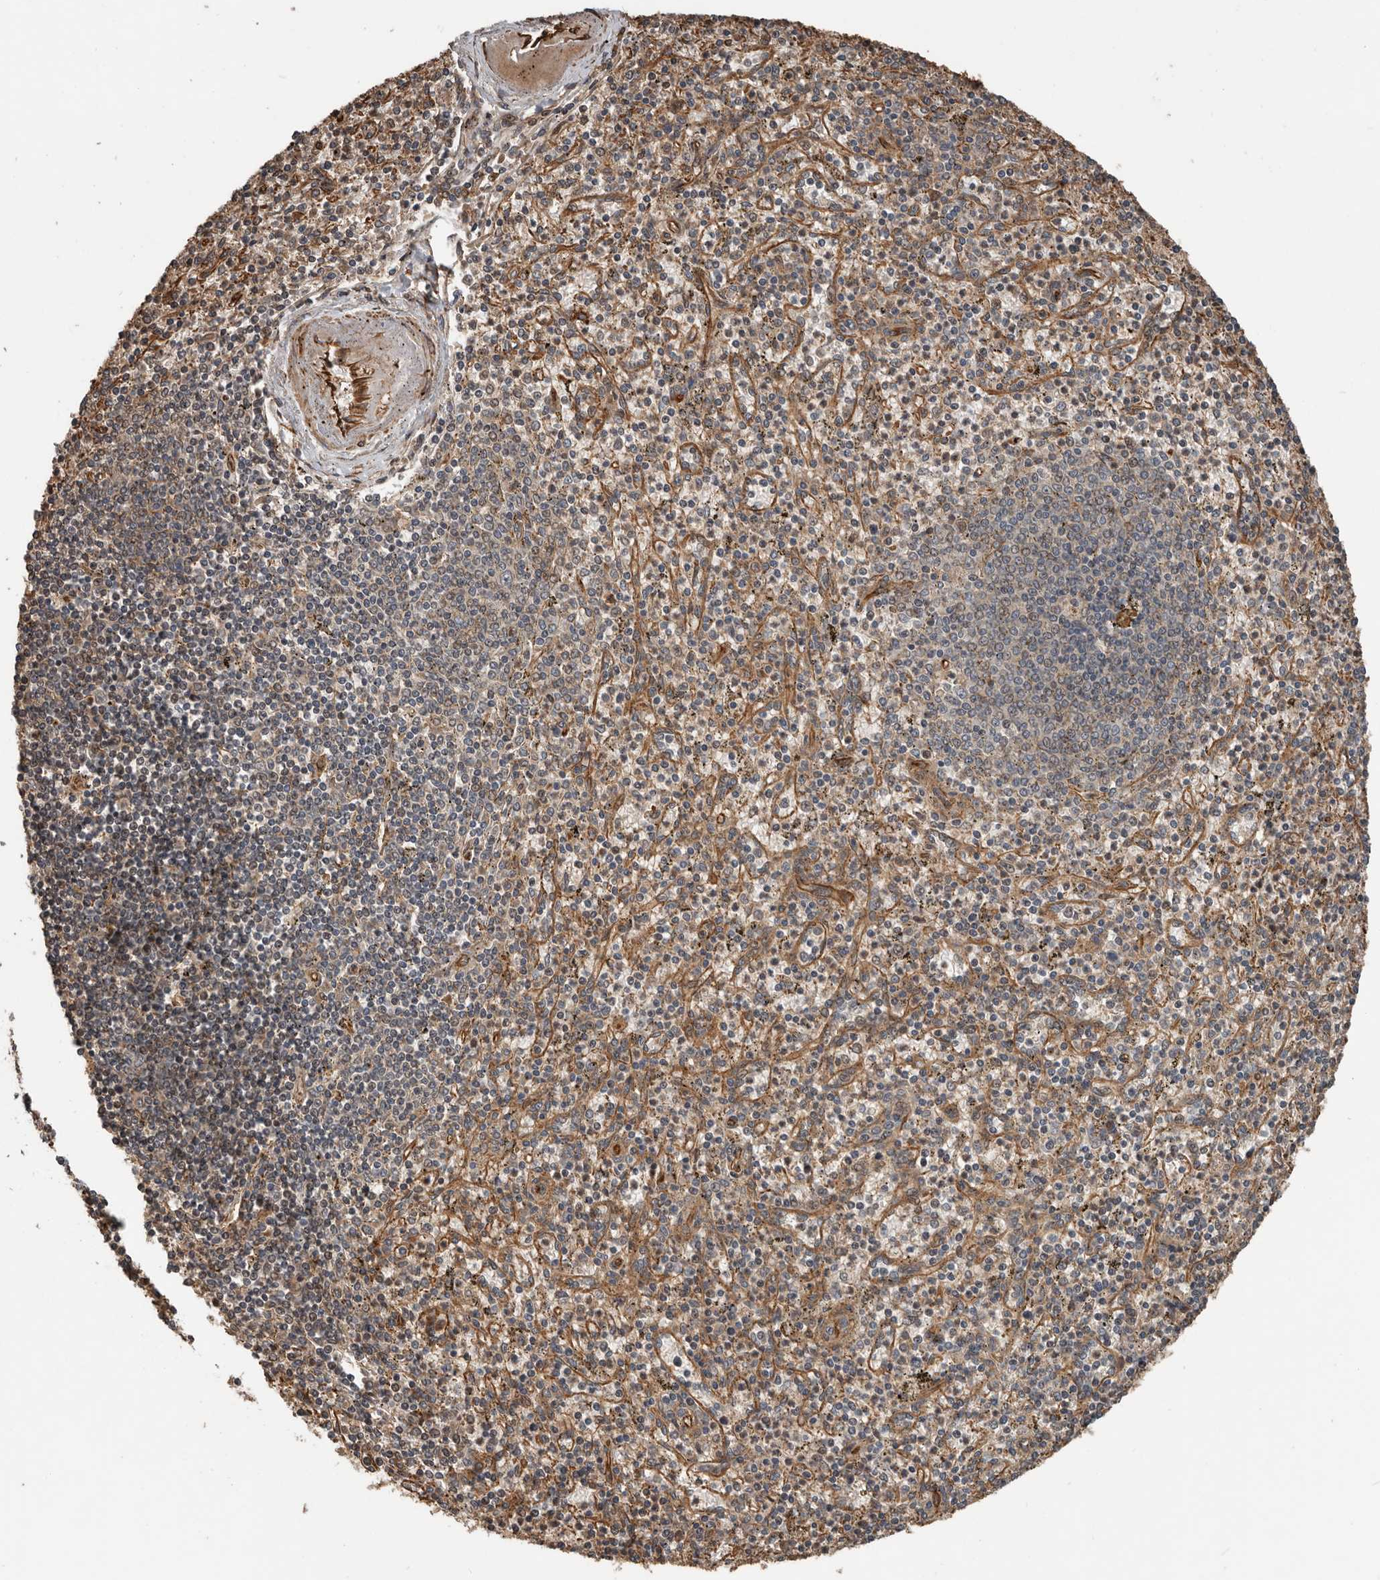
{"staining": {"intensity": "negative", "quantity": "none", "location": "none"}, "tissue": "spleen", "cell_type": "Cells in red pulp", "image_type": "normal", "snomed": [{"axis": "morphology", "description": "Normal tissue, NOS"}, {"axis": "topography", "description": "Spleen"}], "caption": "A high-resolution micrograph shows immunohistochemistry staining of normal spleen, which reveals no significant staining in cells in red pulp. (DAB immunohistochemistry (IHC) visualized using brightfield microscopy, high magnification).", "gene": "YOD1", "patient": {"sex": "male", "age": 72}}